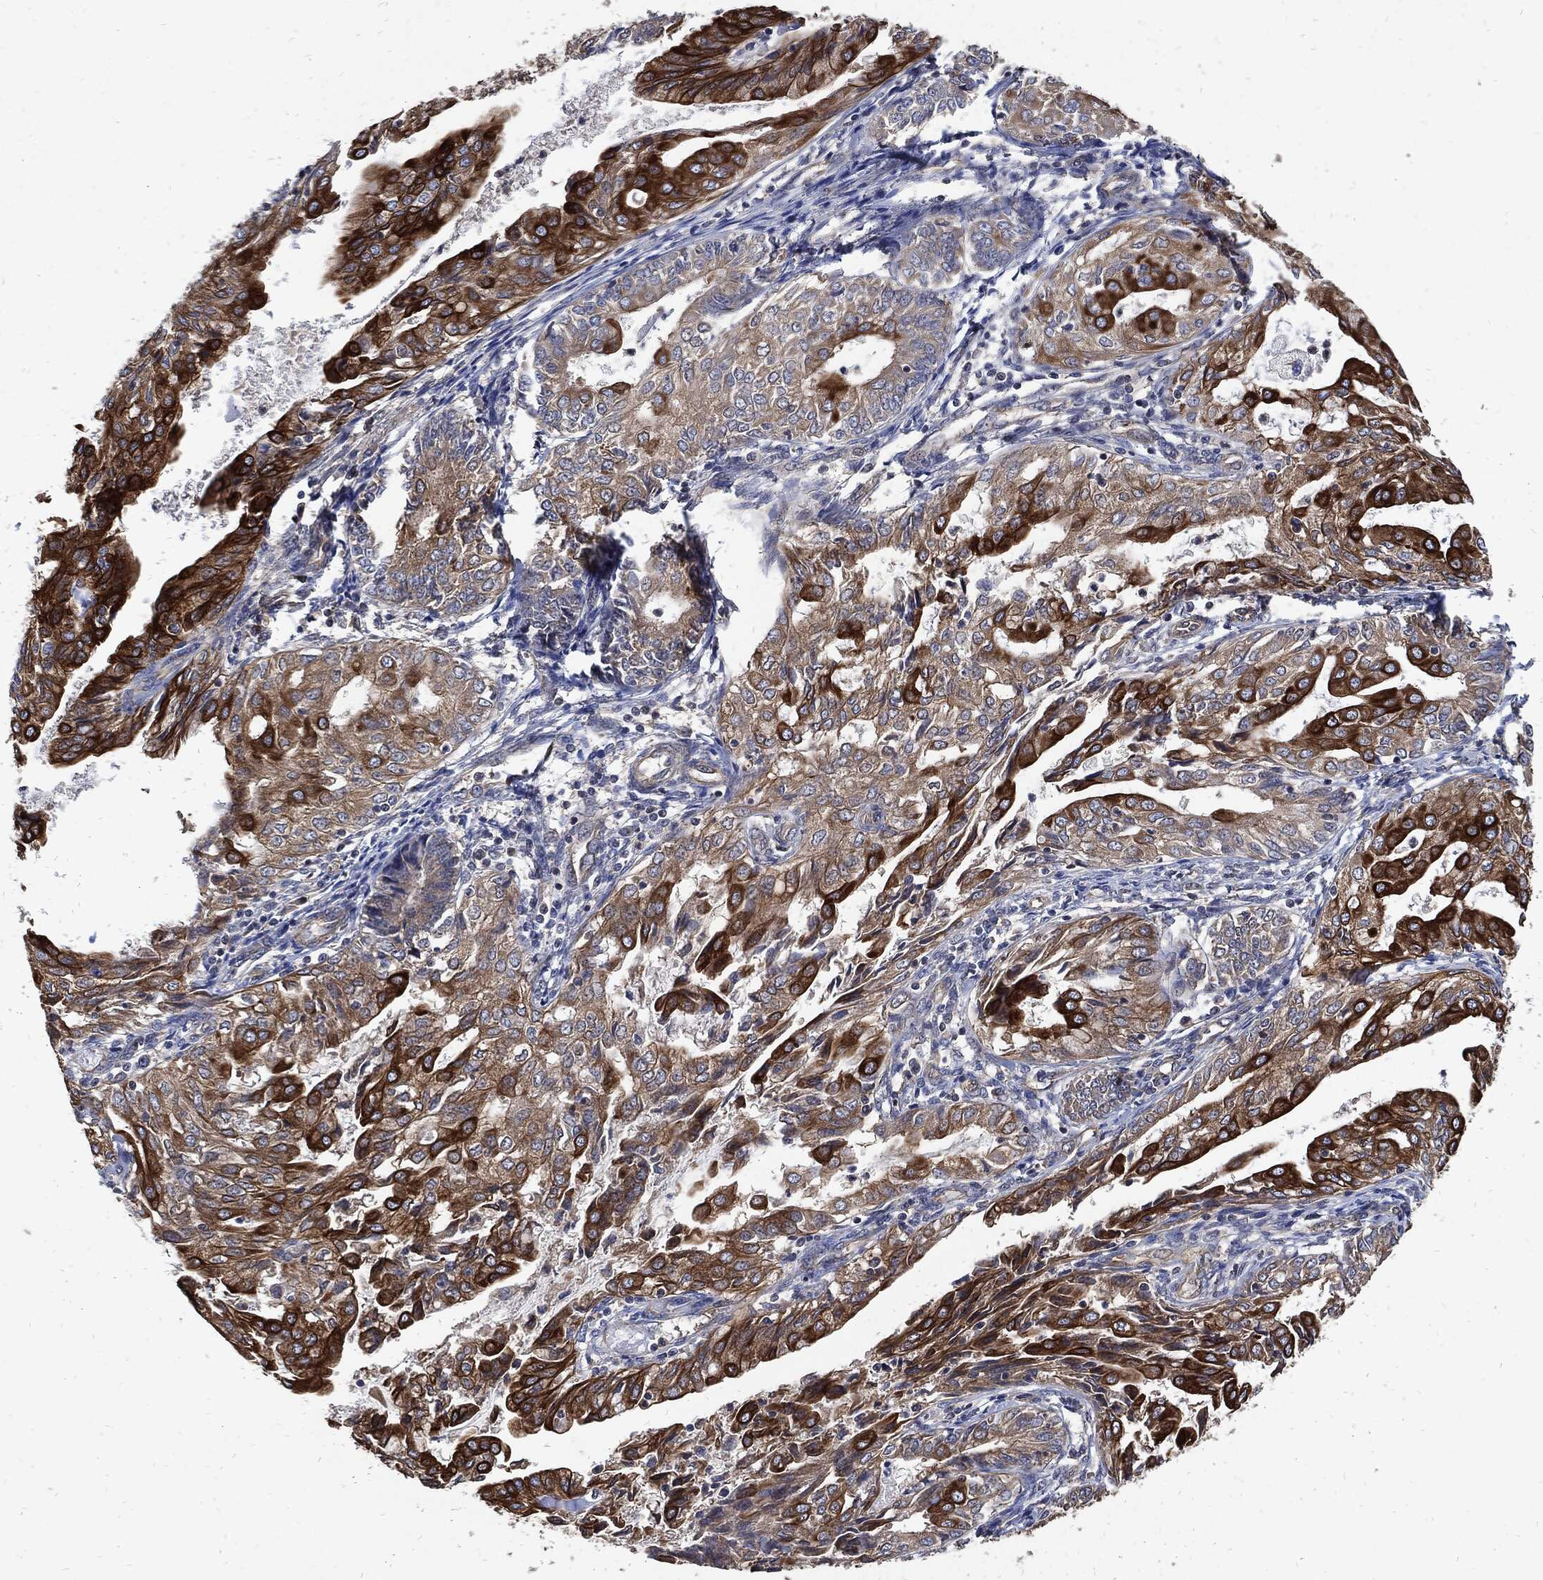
{"staining": {"intensity": "strong", "quantity": "25%-75%", "location": "cytoplasmic/membranous"}, "tissue": "endometrial cancer", "cell_type": "Tumor cells", "image_type": "cancer", "snomed": [{"axis": "morphology", "description": "Adenocarcinoma, NOS"}, {"axis": "topography", "description": "Endometrium"}], "caption": "Endometrial adenocarcinoma tissue reveals strong cytoplasmic/membranous expression in about 25%-75% of tumor cells, visualized by immunohistochemistry.", "gene": "DCTN1", "patient": {"sex": "female", "age": 68}}